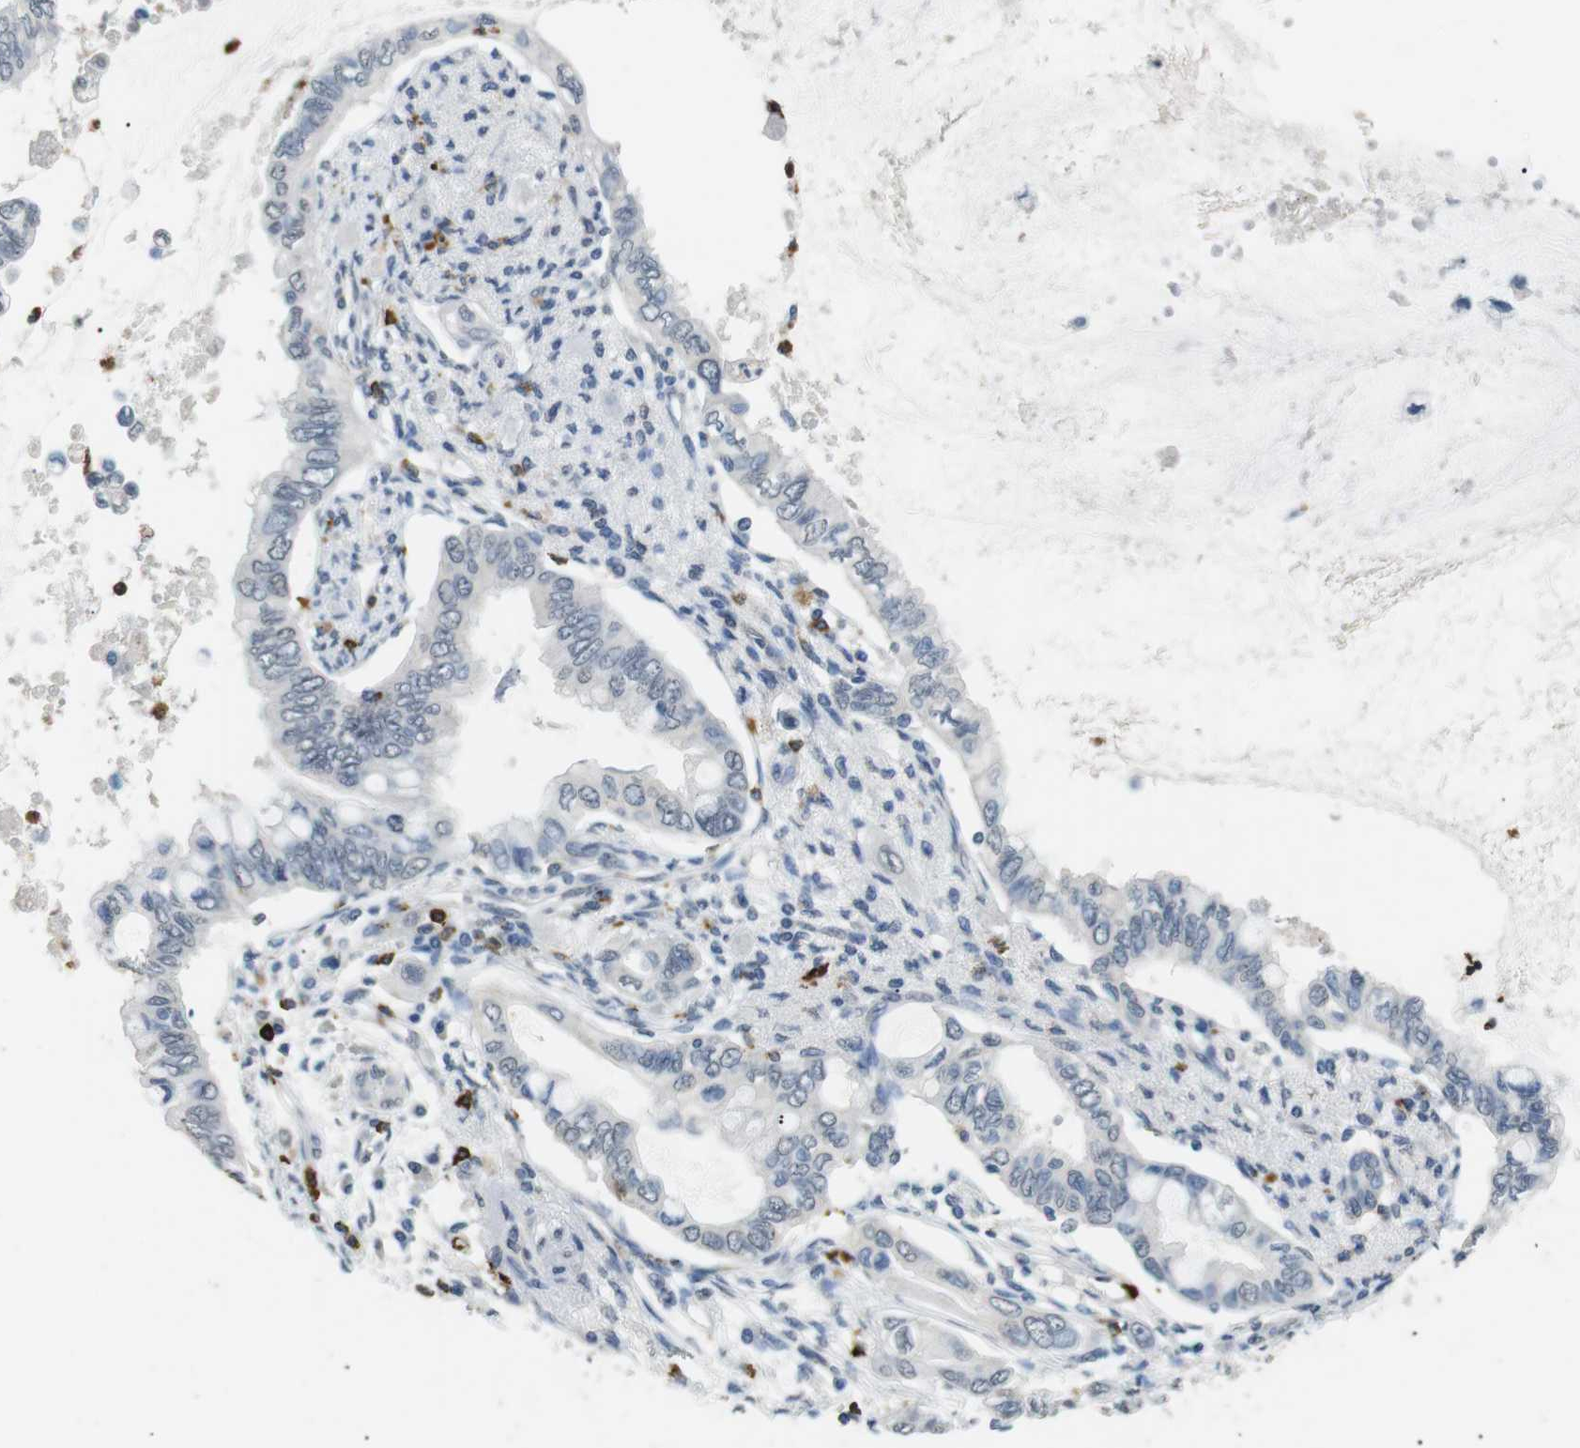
{"staining": {"intensity": "negative", "quantity": "none", "location": "none"}, "tissue": "pancreatic cancer", "cell_type": "Tumor cells", "image_type": "cancer", "snomed": [{"axis": "morphology", "description": "Adenocarcinoma, NOS"}, {"axis": "topography", "description": "Pancreas"}], "caption": "DAB immunohistochemical staining of pancreatic cancer shows no significant expression in tumor cells.", "gene": "GZMM", "patient": {"sex": "female", "age": 60}}